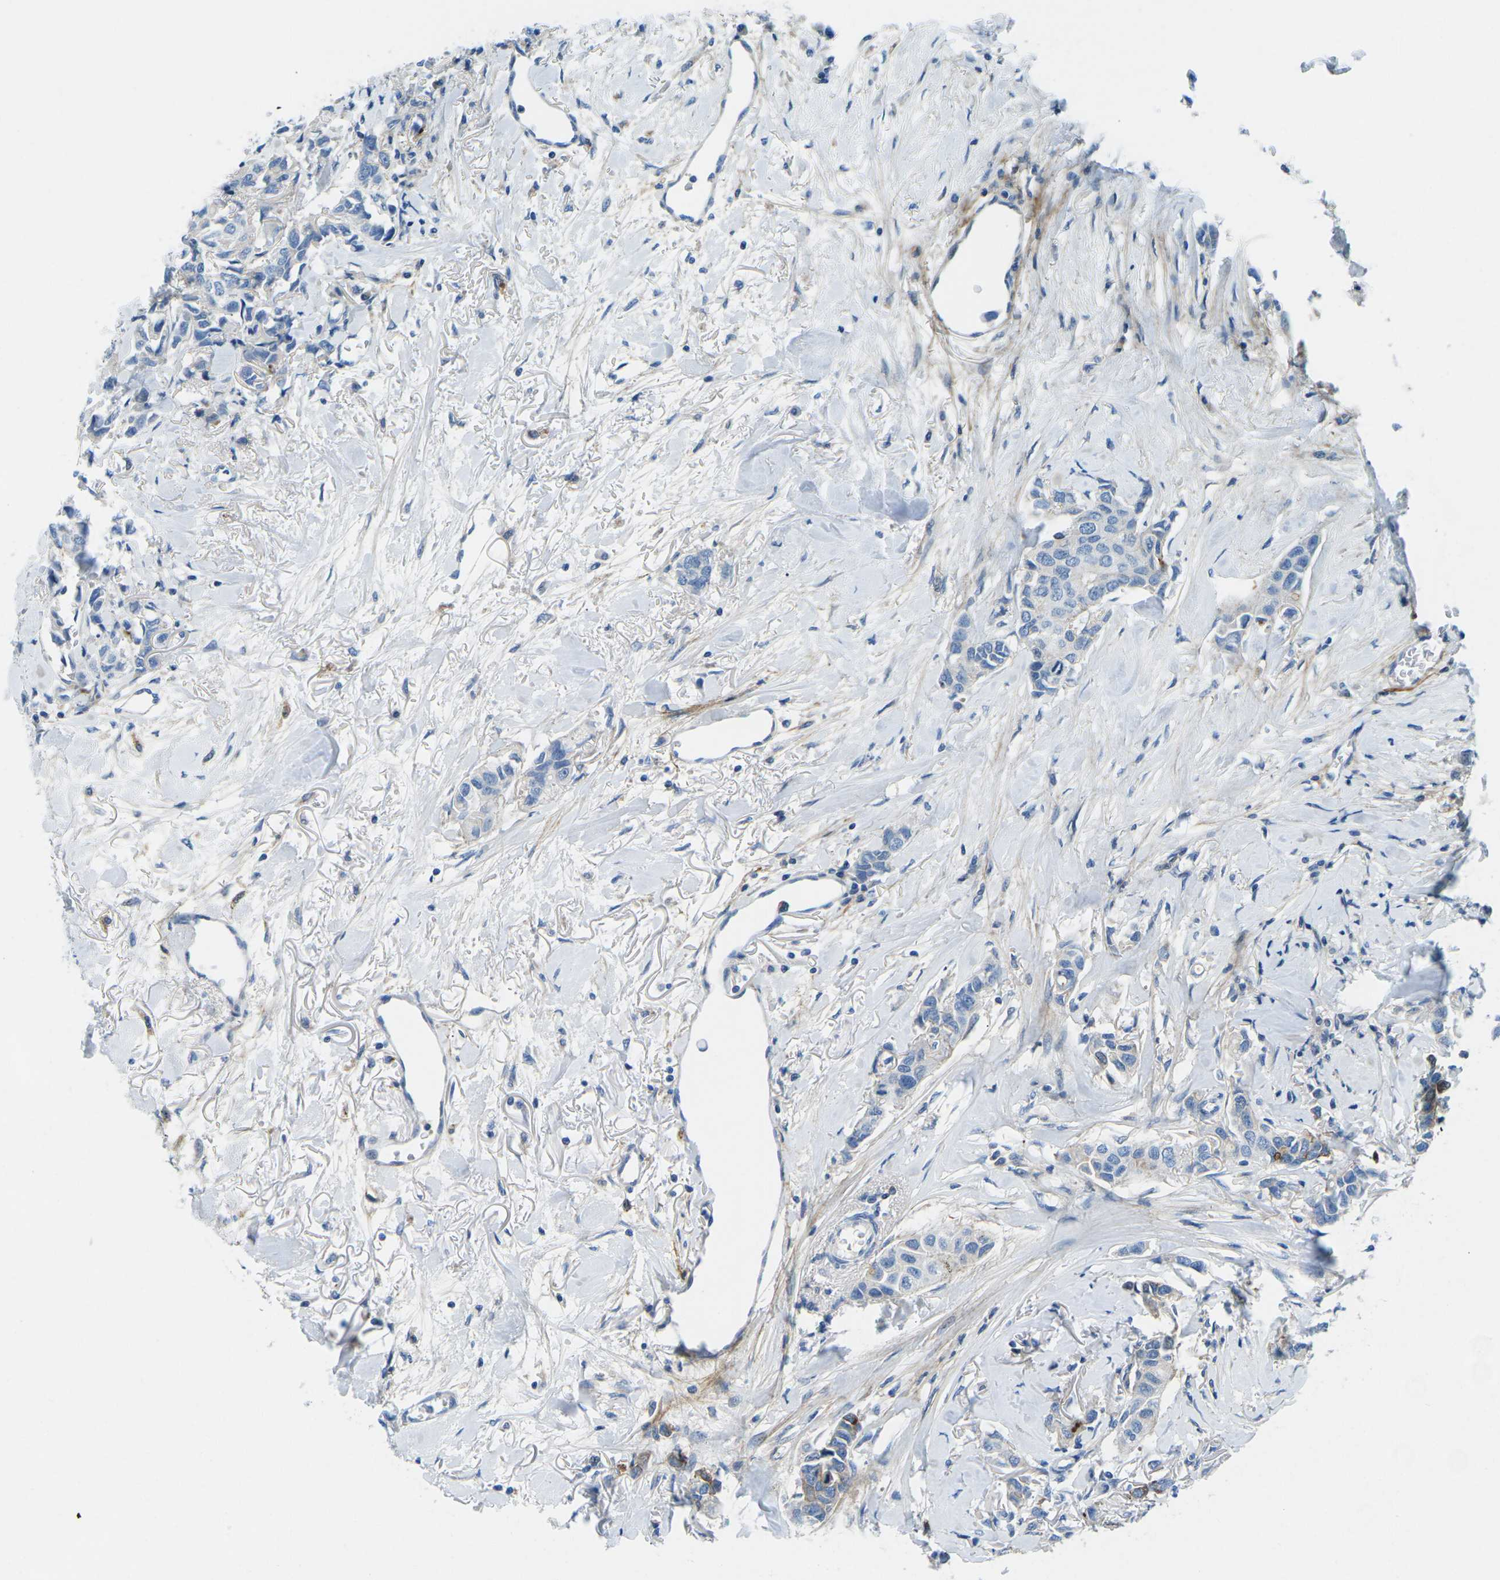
{"staining": {"intensity": "strong", "quantity": "<25%", "location": "cytoplasmic/membranous"}, "tissue": "breast cancer", "cell_type": "Tumor cells", "image_type": "cancer", "snomed": [{"axis": "morphology", "description": "Duct carcinoma"}, {"axis": "topography", "description": "Breast"}], "caption": "A brown stain highlights strong cytoplasmic/membranous positivity of a protein in human breast cancer tumor cells.", "gene": "CFB", "patient": {"sex": "female", "age": 80}}